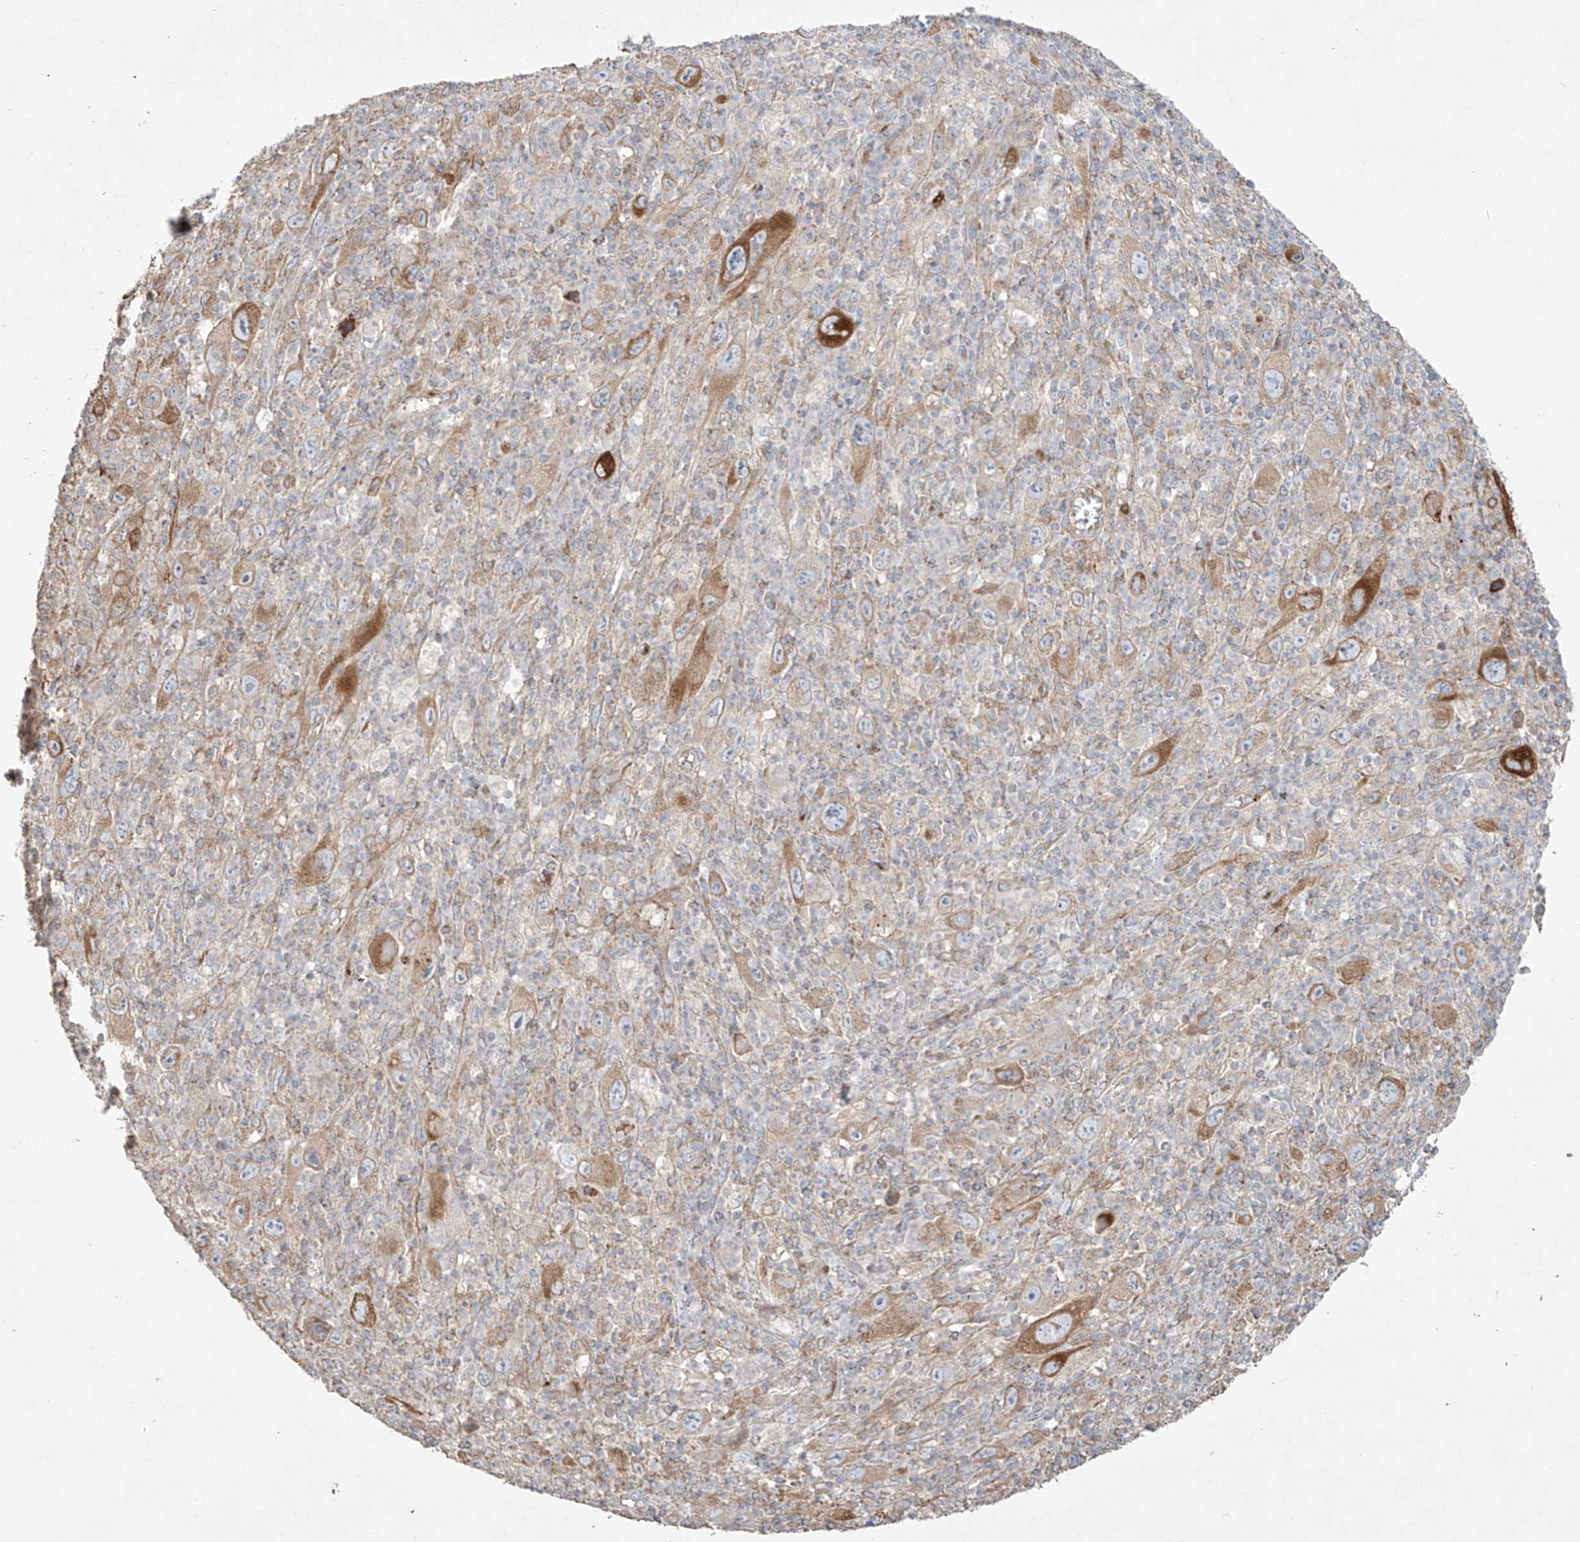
{"staining": {"intensity": "moderate", "quantity": "<25%", "location": "cytoplasmic/membranous"}, "tissue": "melanoma", "cell_type": "Tumor cells", "image_type": "cancer", "snomed": [{"axis": "morphology", "description": "Malignant melanoma, Metastatic site"}, {"axis": "topography", "description": "Skin"}], "caption": "Approximately <25% of tumor cells in melanoma demonstrate moderate cytoplasmic/membranous protein positivity as visualized by brown immunohistochemical staining.", "gene": "COLGALT2", "patient": {"sex": "female", "age": 56}}